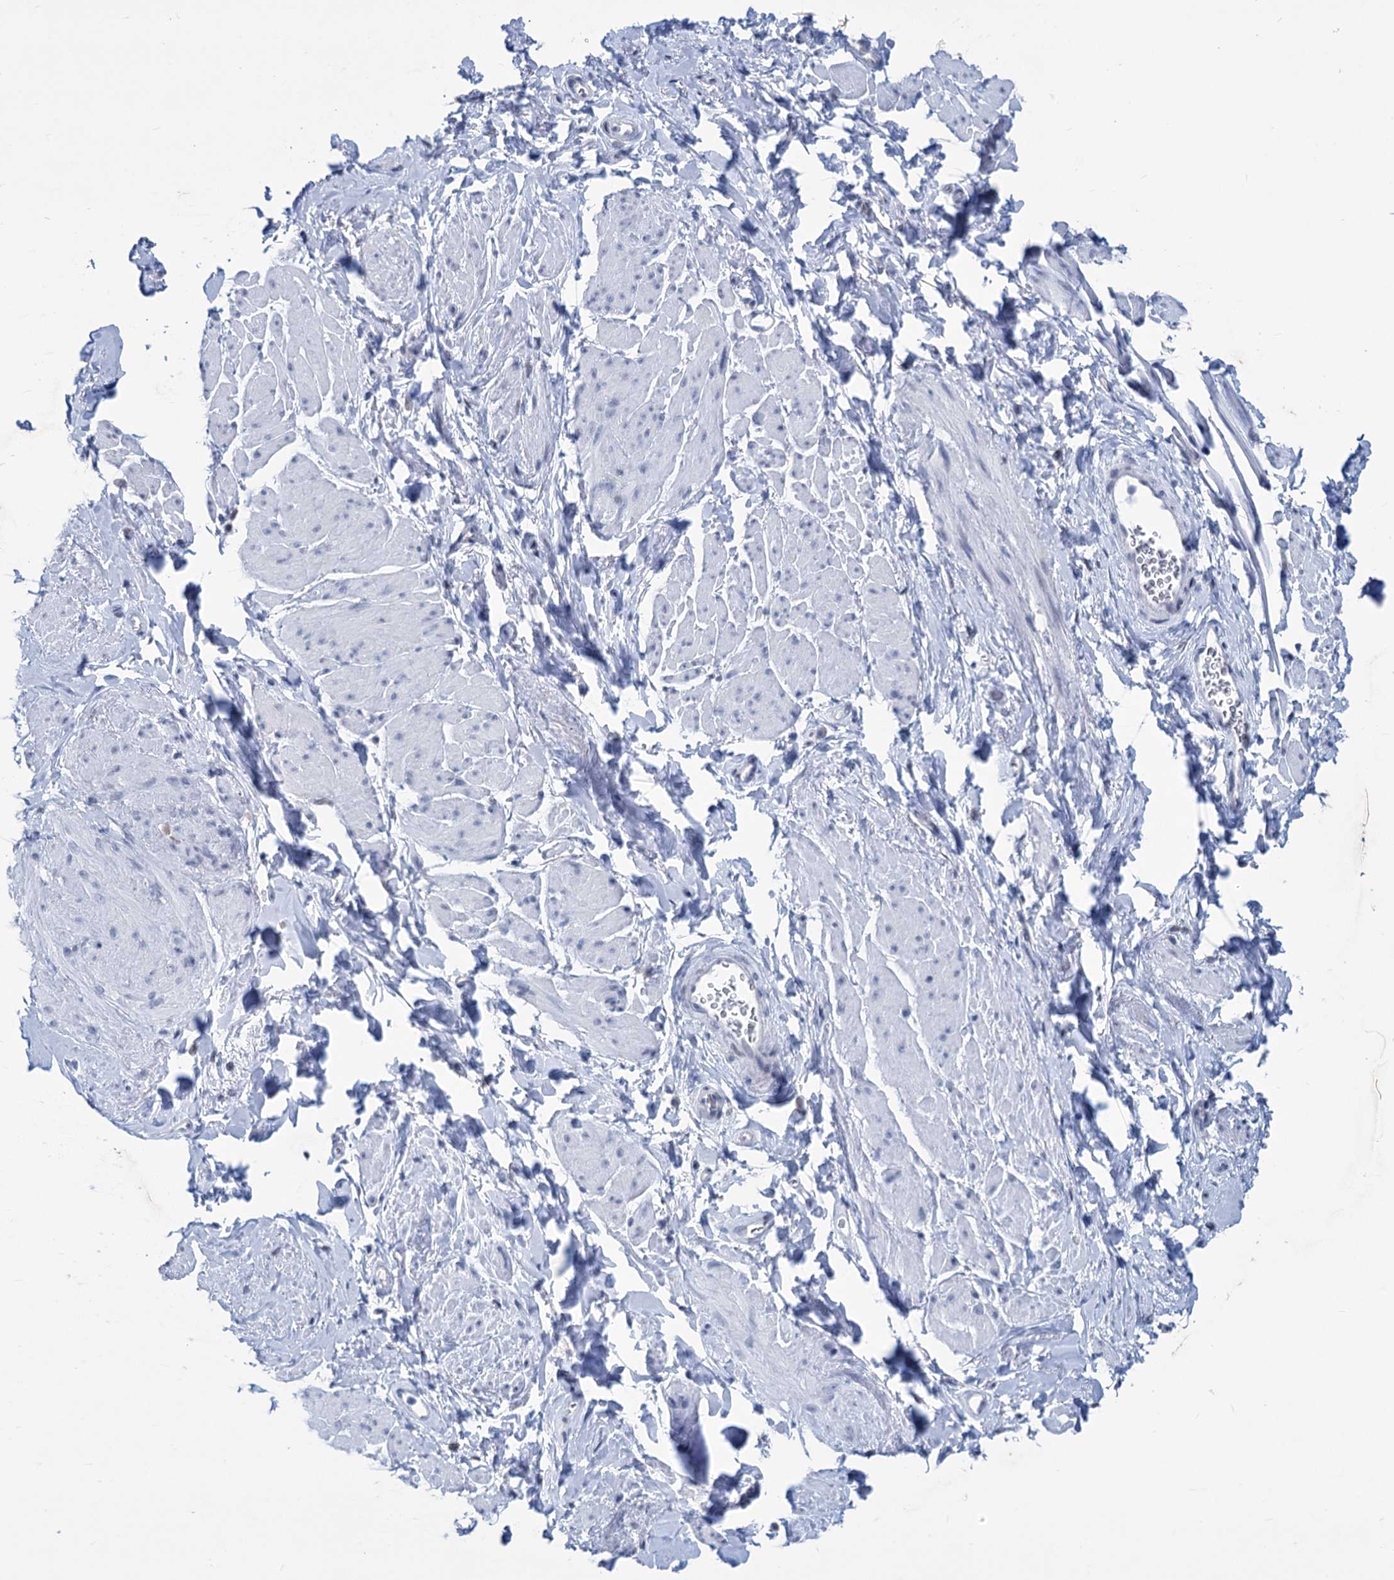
{"staining": {"intensity": "negative", "quantity": "none", "location": "none"}, "tissue": "smooth muscle", "cell_type": "Smooth muscle cells", "image_type": "normal", "snomed": [{"axis": "morphology", "description": "Normal tissue, NOS"}, {"axis": "topography", "description": "Smooth muscle"}, {"axis": "topography", "description": "Peripheral nerve tissue"}], "caption": "Benign smooth muscle was stained to show a protein in brown. There is no significant staining in smooth muscle cells. (DAB (3,3'-diaminobenzidine) IHC with hematoxylin counter stain).", "gene": "NEU3", "patient": {"sex": "male", "age": 69}}